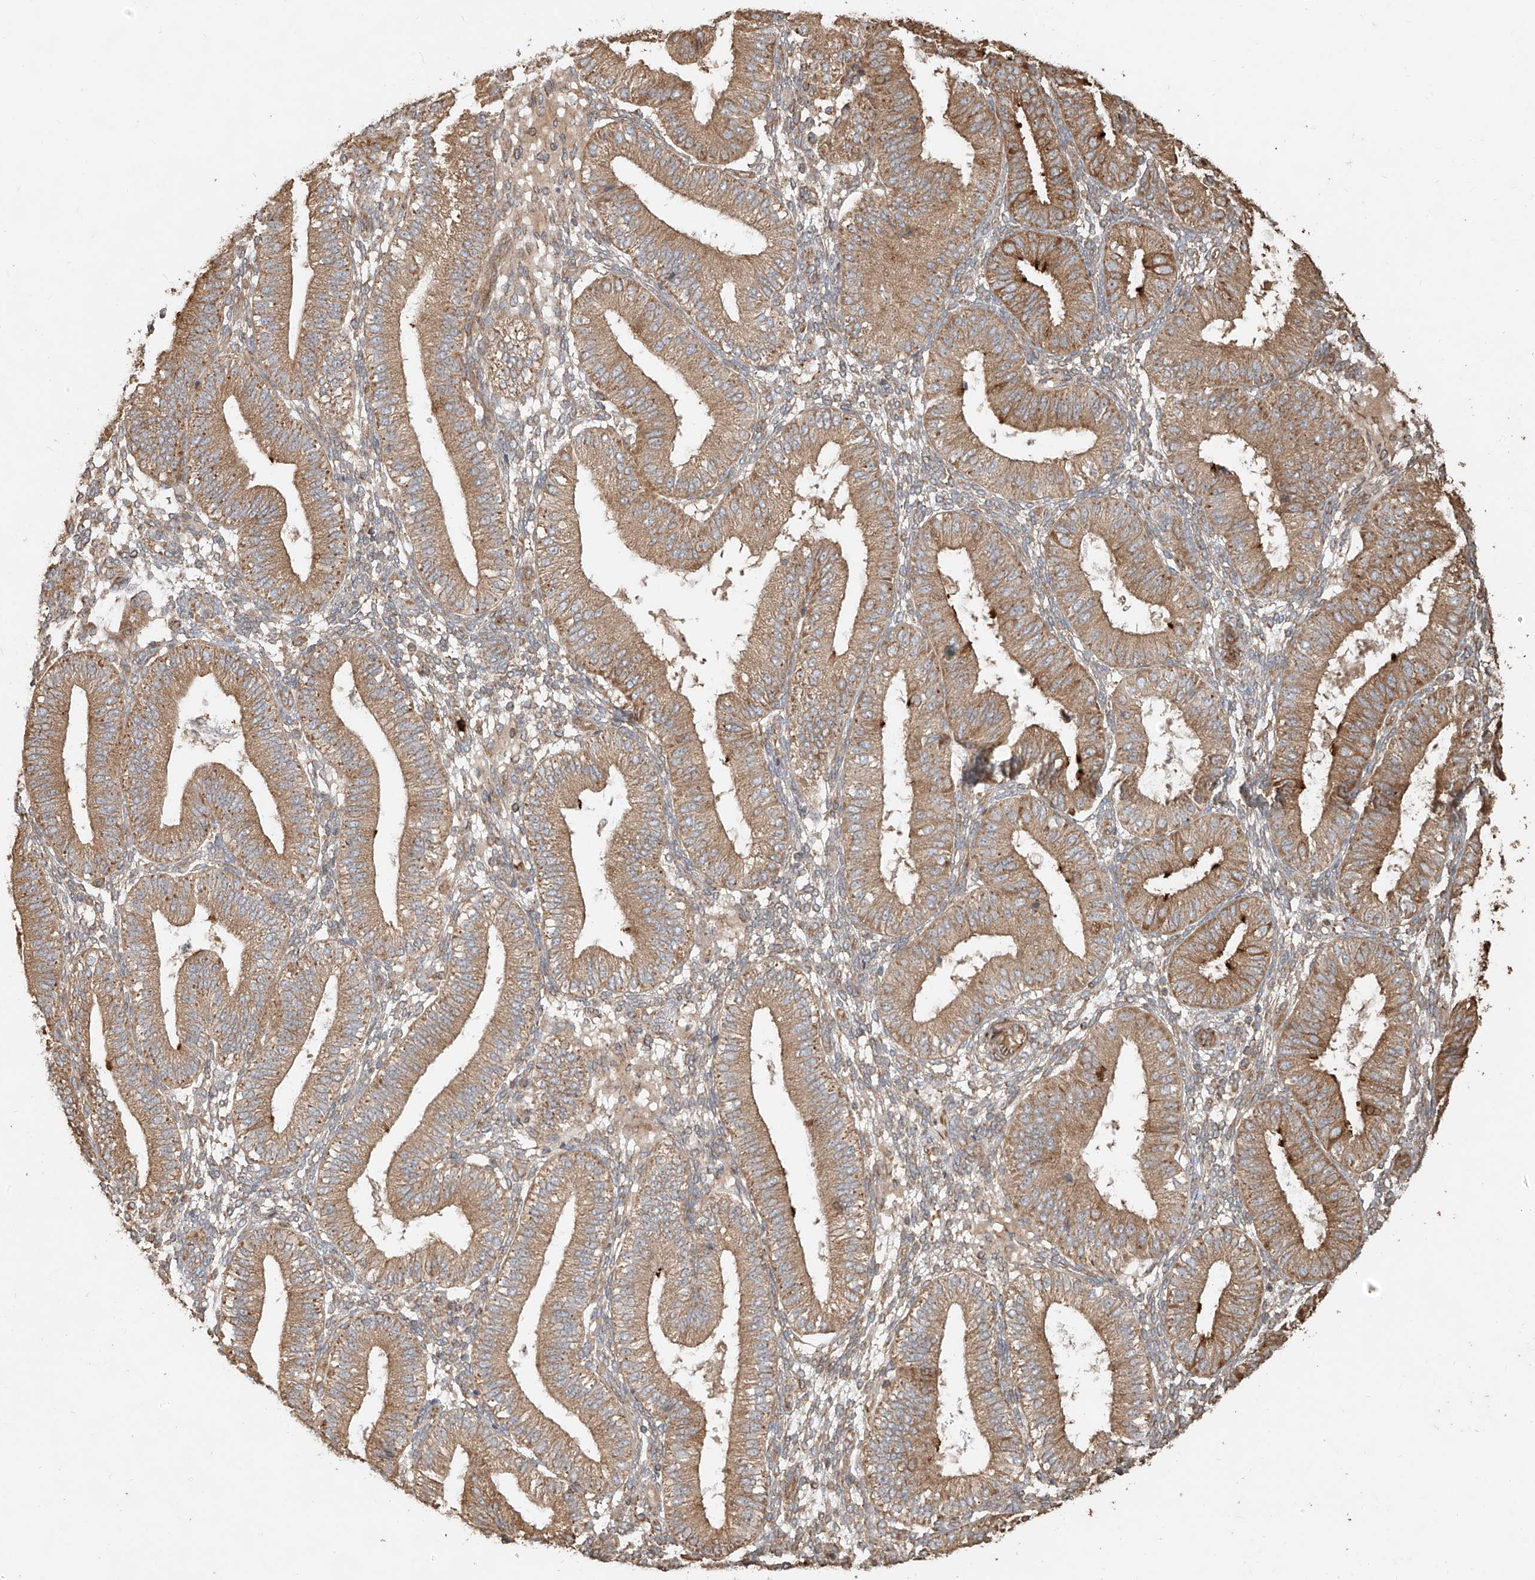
{"staining": {"intensity": "moderate", "quantity": "25%-75%", "location": "cytoplasmic/membranous"}, "tissue": "endometrium", "cell_type": "Cells in endometrial stroma", "image_type": "normal", "snomed": [{"axis": "morphology", "description": "Normal tissue, NOS"}, {"axis": "topography", "description": "Endometrium"}], "caption": "High-power microscopy captured an immunohistochemistry histopathology image of benign endometrium, revealing moderate cytoplasmic/membranous positivity in approximately 25%-75% of cells in endometrial stroma.", "gene": "EFNB1", "patient": {"sex": "female", "age": 39}}